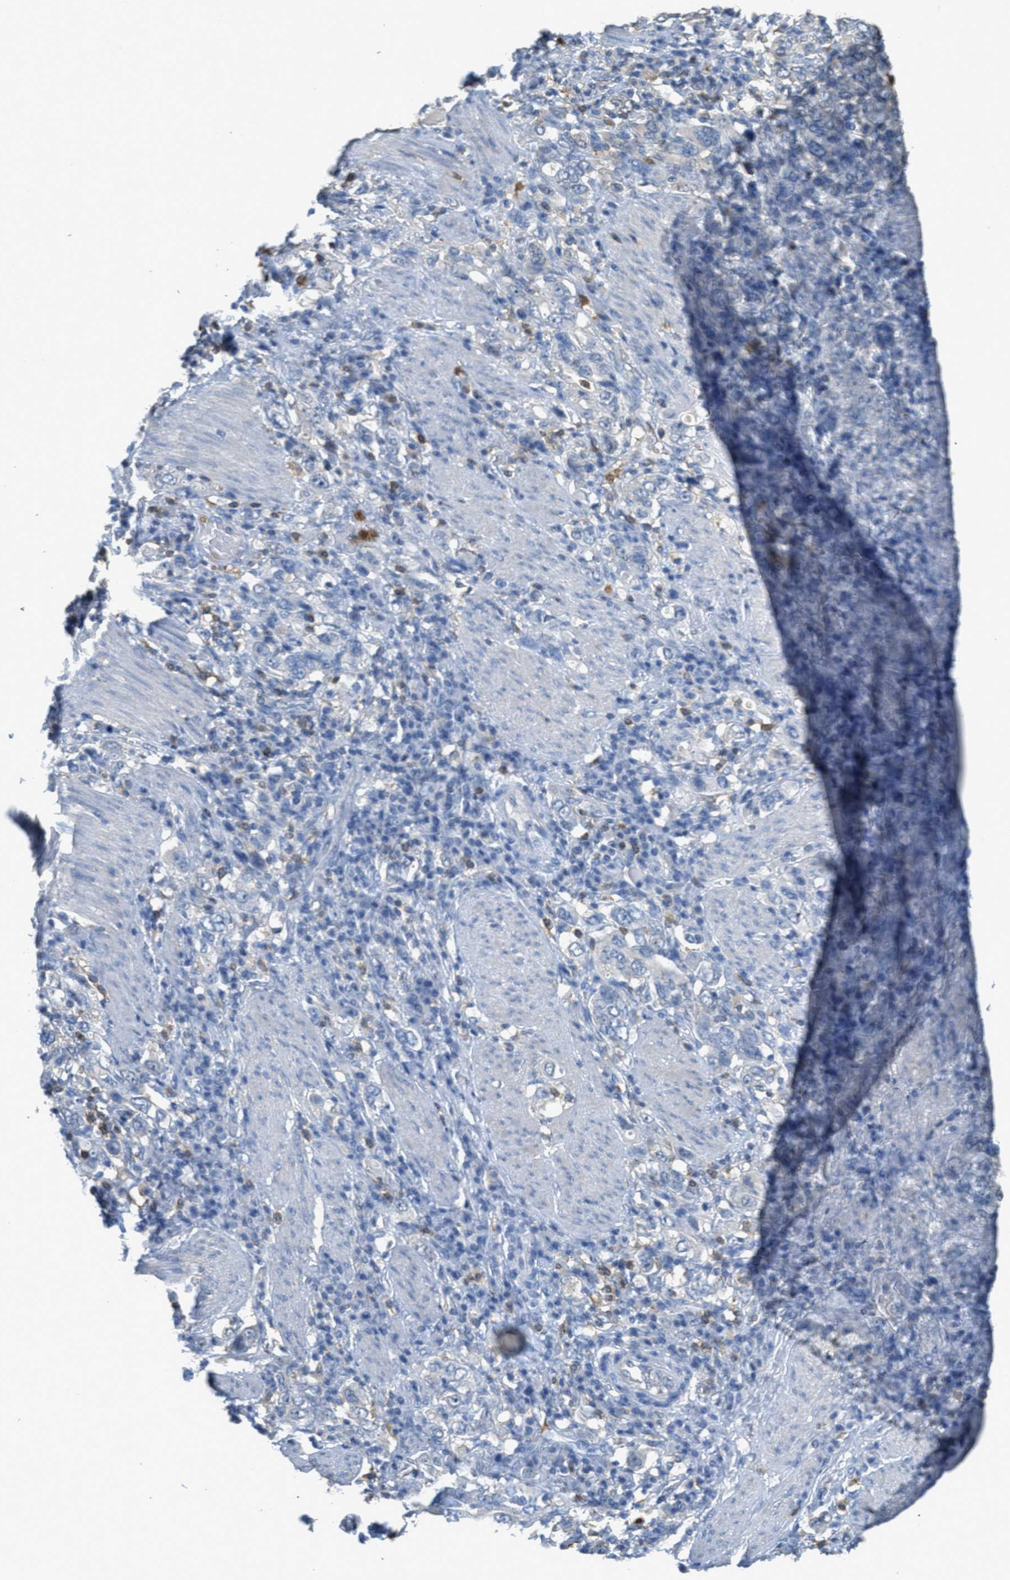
{"staining": {"intensity": "negative", "quantity": "none", "location": "none"}, "tissue": "stomach cancer", "cell_type": "Tumor cells", "image_type": "cancer", "snomed": [{"axis": "morphology", "description": "Adenocarcinoma, NOS"}, {"axis": "topography", "description": "Stomach, upper"}], "caption": "A high-resolution histopathology image shows IHC staining of stomach adenocarcinoma, which reveals no significant staining in tumor cells.", "gene": "SERPINB1", "patient": {"sex": "male", "age": 62}}